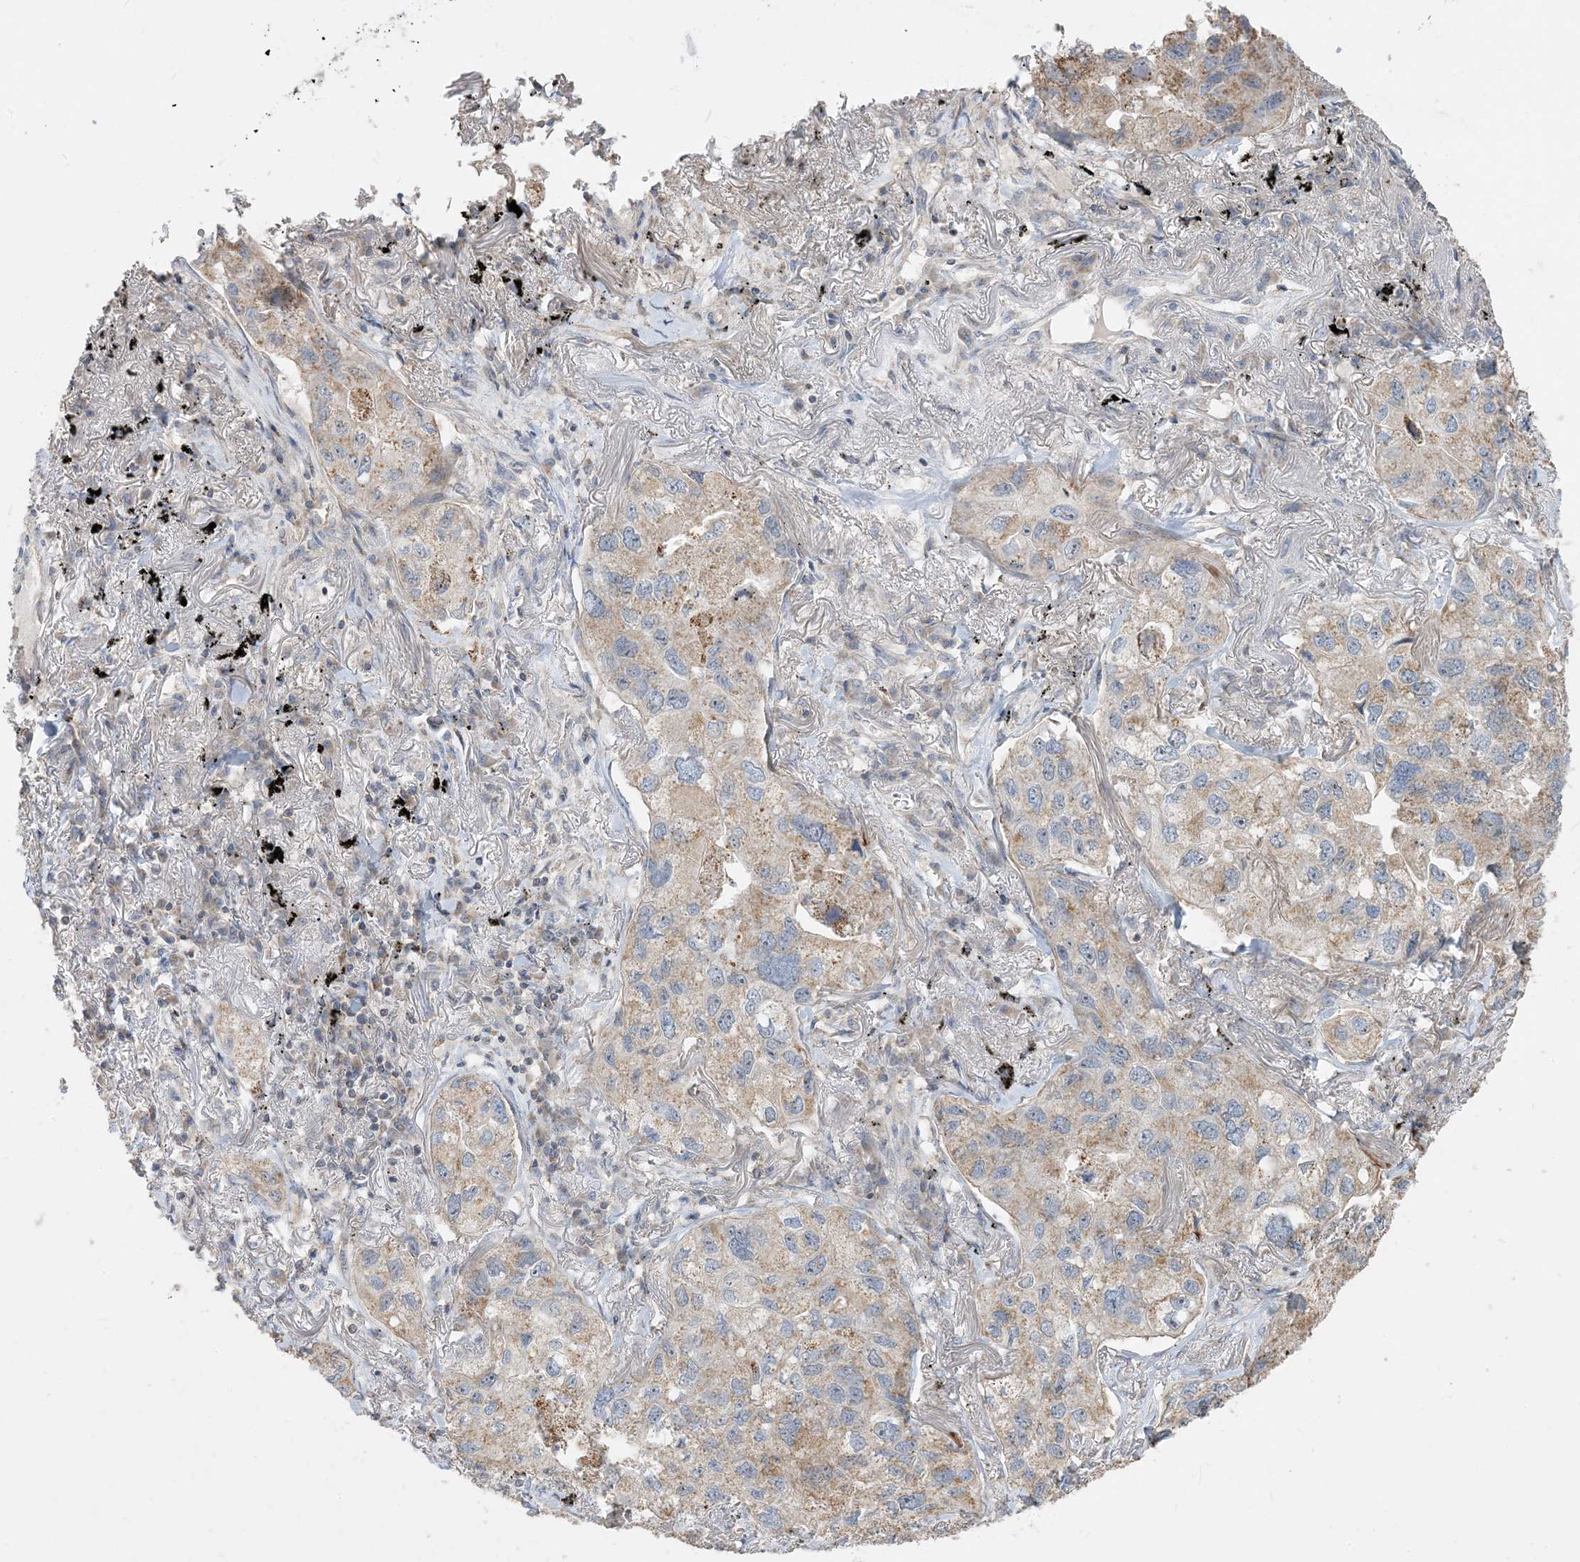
{"staining": {"intensity": "weak", "quantity": "<25%", "location": "cytoplasmic/membranous"}, "tissue": "lung cancer", "cell_type": "Tumor cells", "image_type": "cancer", "snomed": [{"axis": "morphology", "description": "Adenocarcinoma, NOS"}, {"axis": "topography", "description": "Lung"}], "caption": "IHC of lung adenocarcinoma displays no positivity in tumor cells.", "gene": "ECHDC1", "patient": {"sex": "male", "age": 65}}